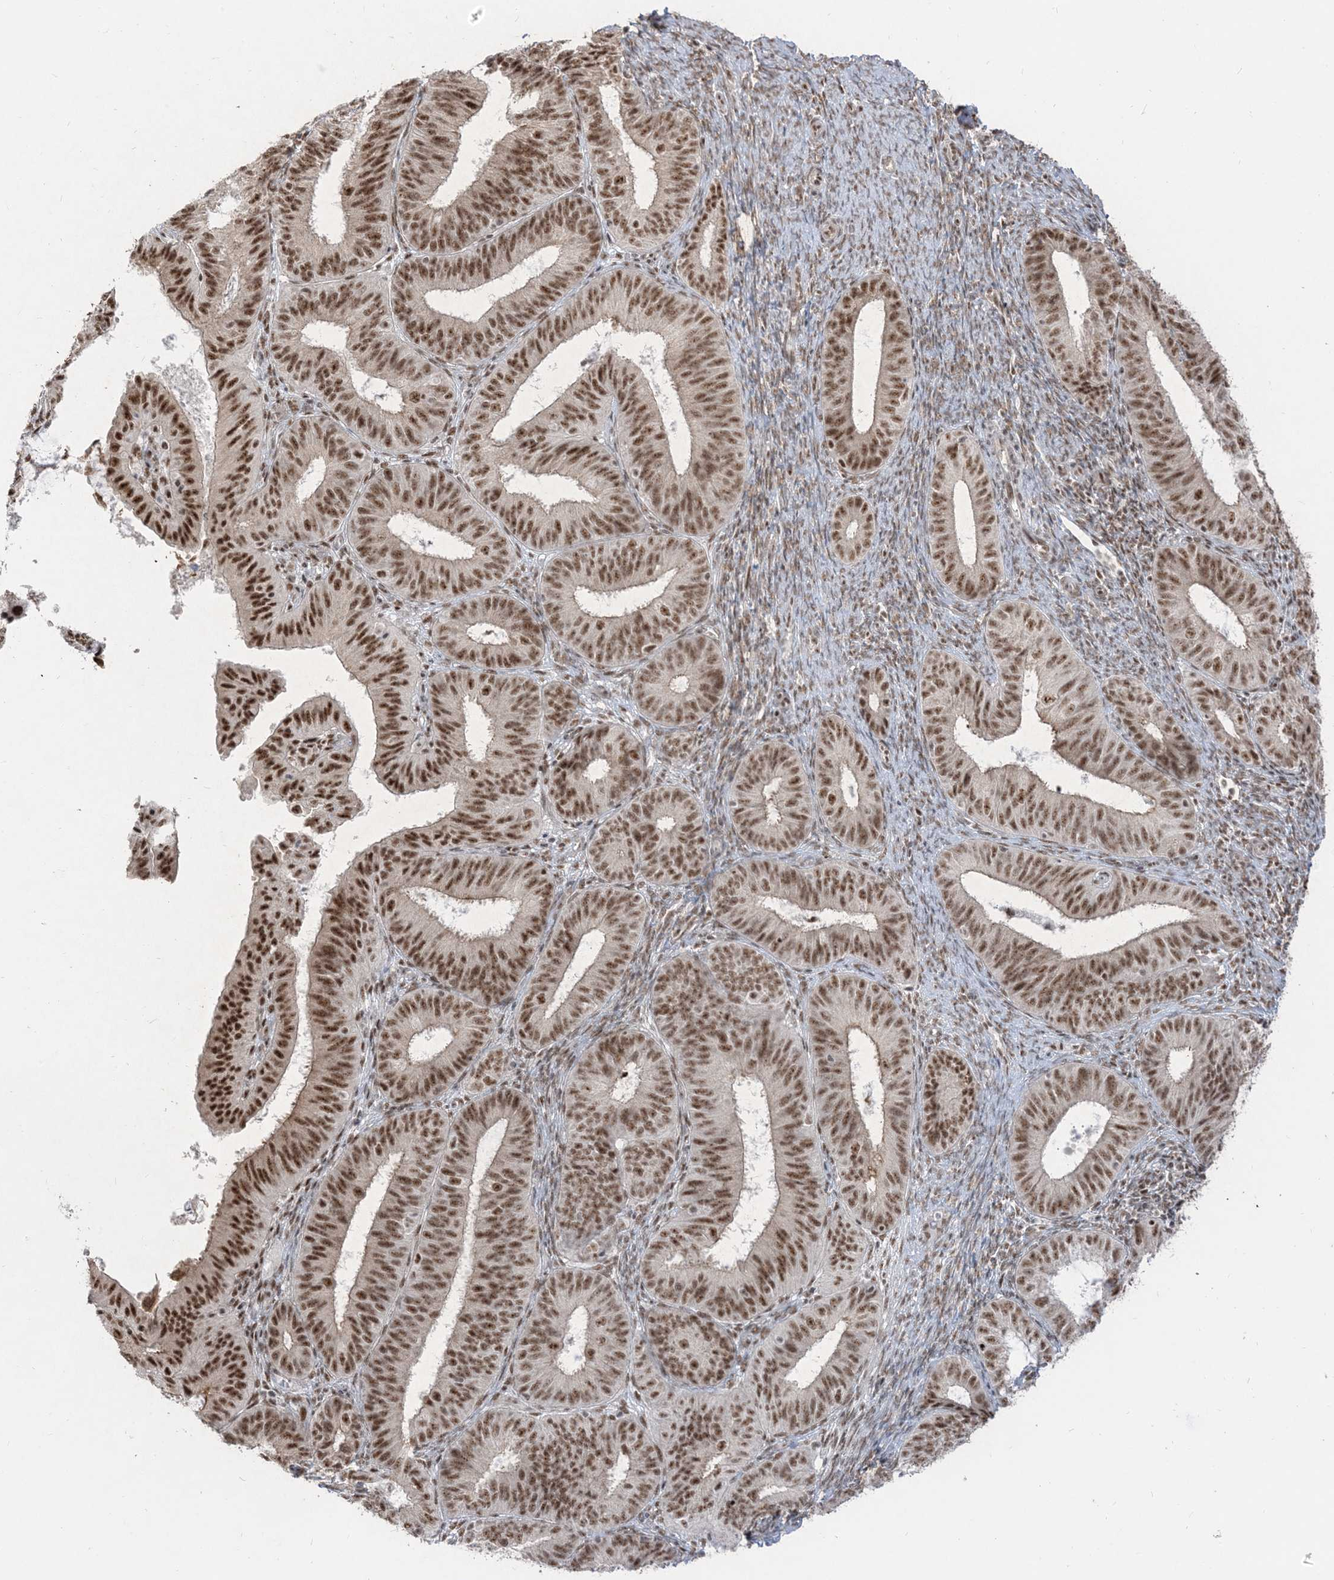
{"staining": {"intensity": "strong", "quantity": ">75%", "location": "nuclear"}, "tissue": "endometrial cancer", "cell_type": "Tumor cells", "image_type": "cancer", "snomed": [{"axis": "morphology", "description": "Adenocarcinoma, NOS"}, {"axis": "topography", "description": "Endometrium"}], "caption": "A high amount of strong nuclear positivity is seen in about >75% of tumor cells in endometrial cancer tissue.", "gene": "ARGLU1", "patient": {"sex": "female", "age": 51}}